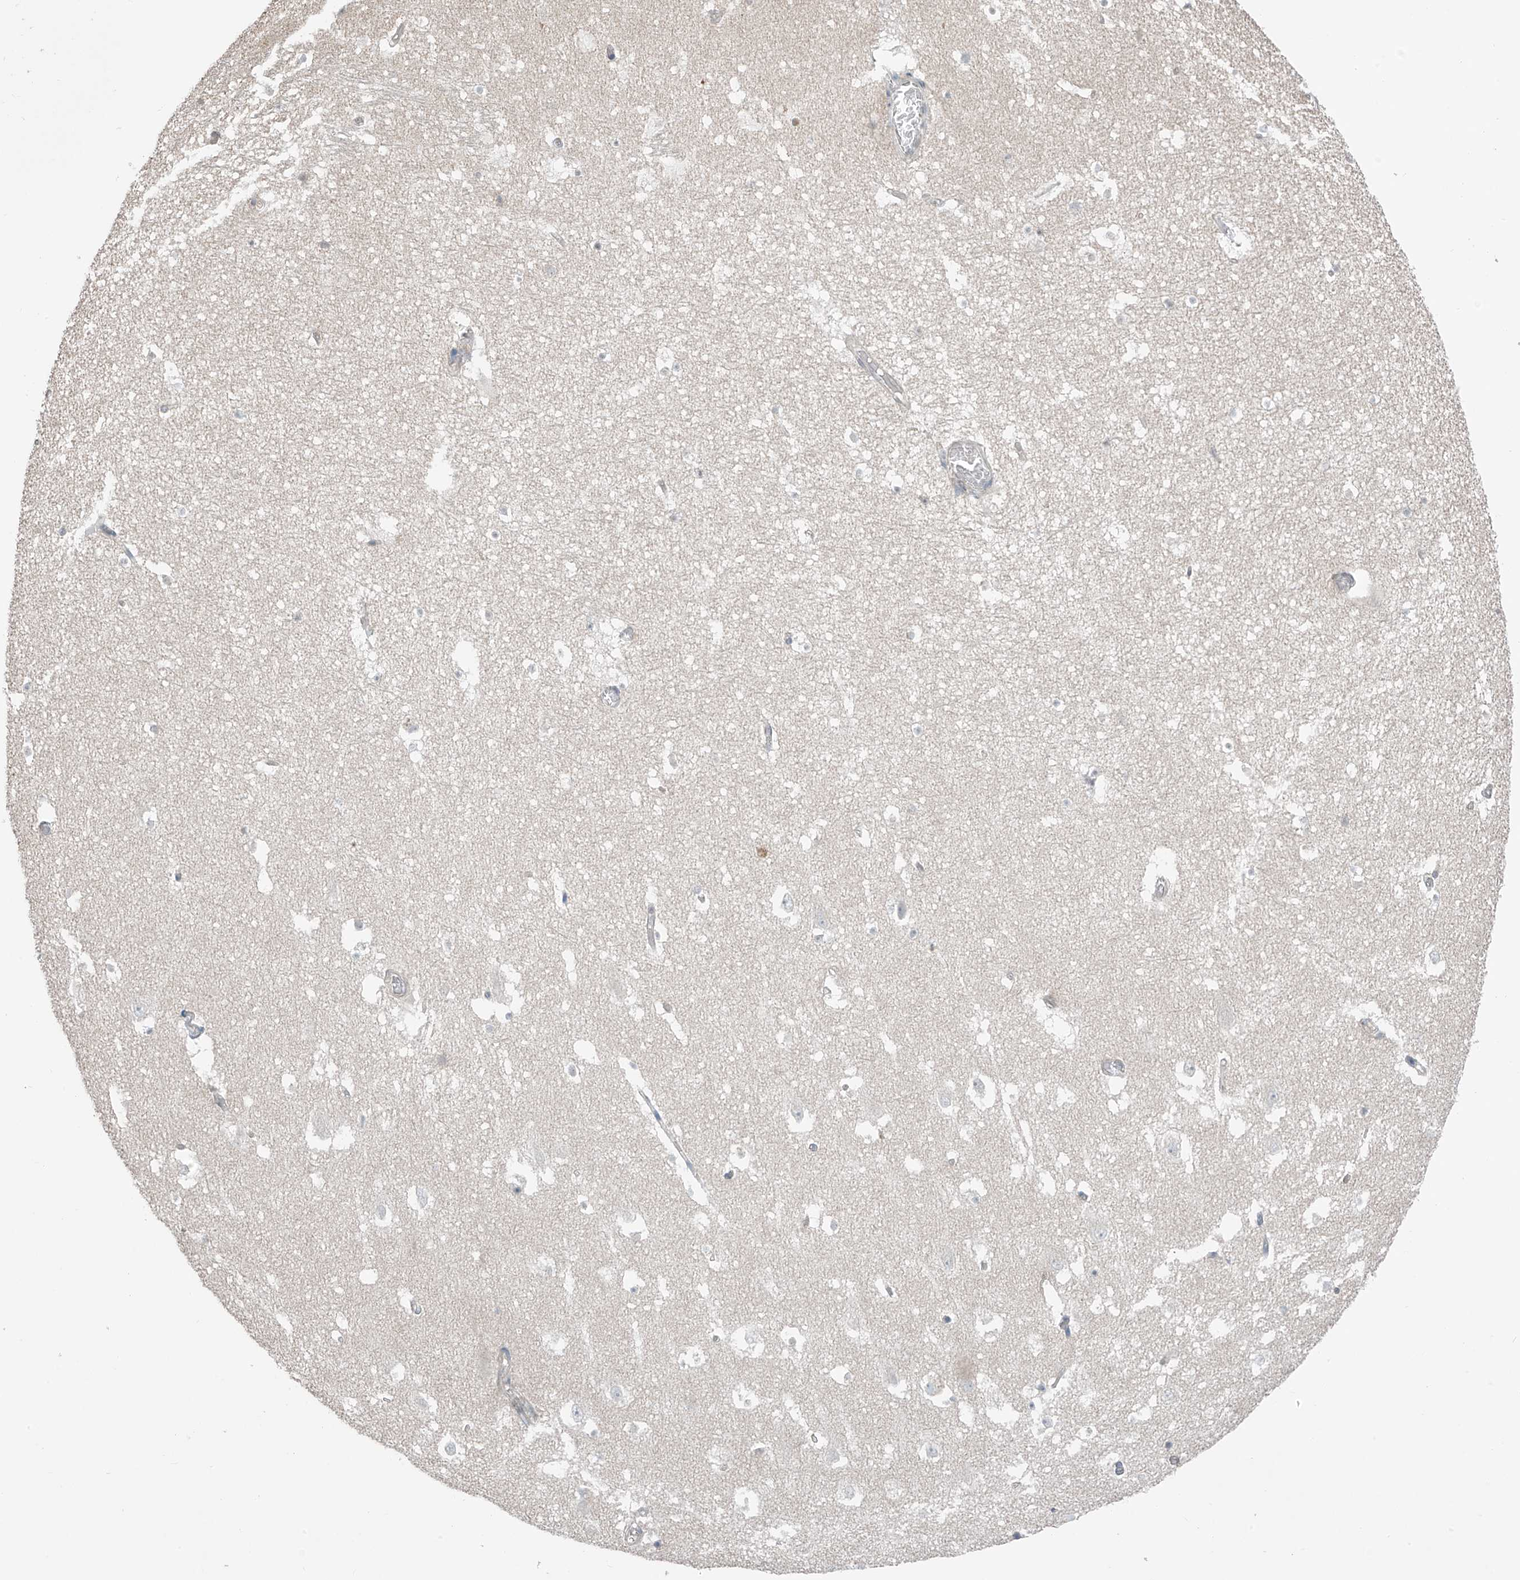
{"staining": {"intensity": "negative", "quantity": "none", "location": "none"}, "tissue": "hippocampus", "cell_type": "Glial cells", "image_type": "normal", "snomed": [{"axis": "morphology", "description": "Normal tissue, NOS"}, {"axis": "topography", "description": "Hippocampus"}], "caption": "This photomicrograph is of benign hippocampus stained with immunohistochemistry to label a protein in brown with the nuclei are counter-stained blue. There is no staining in glial cells.", "gene": "HOXA11", "patient": {"sex": "female", "age": 52}}